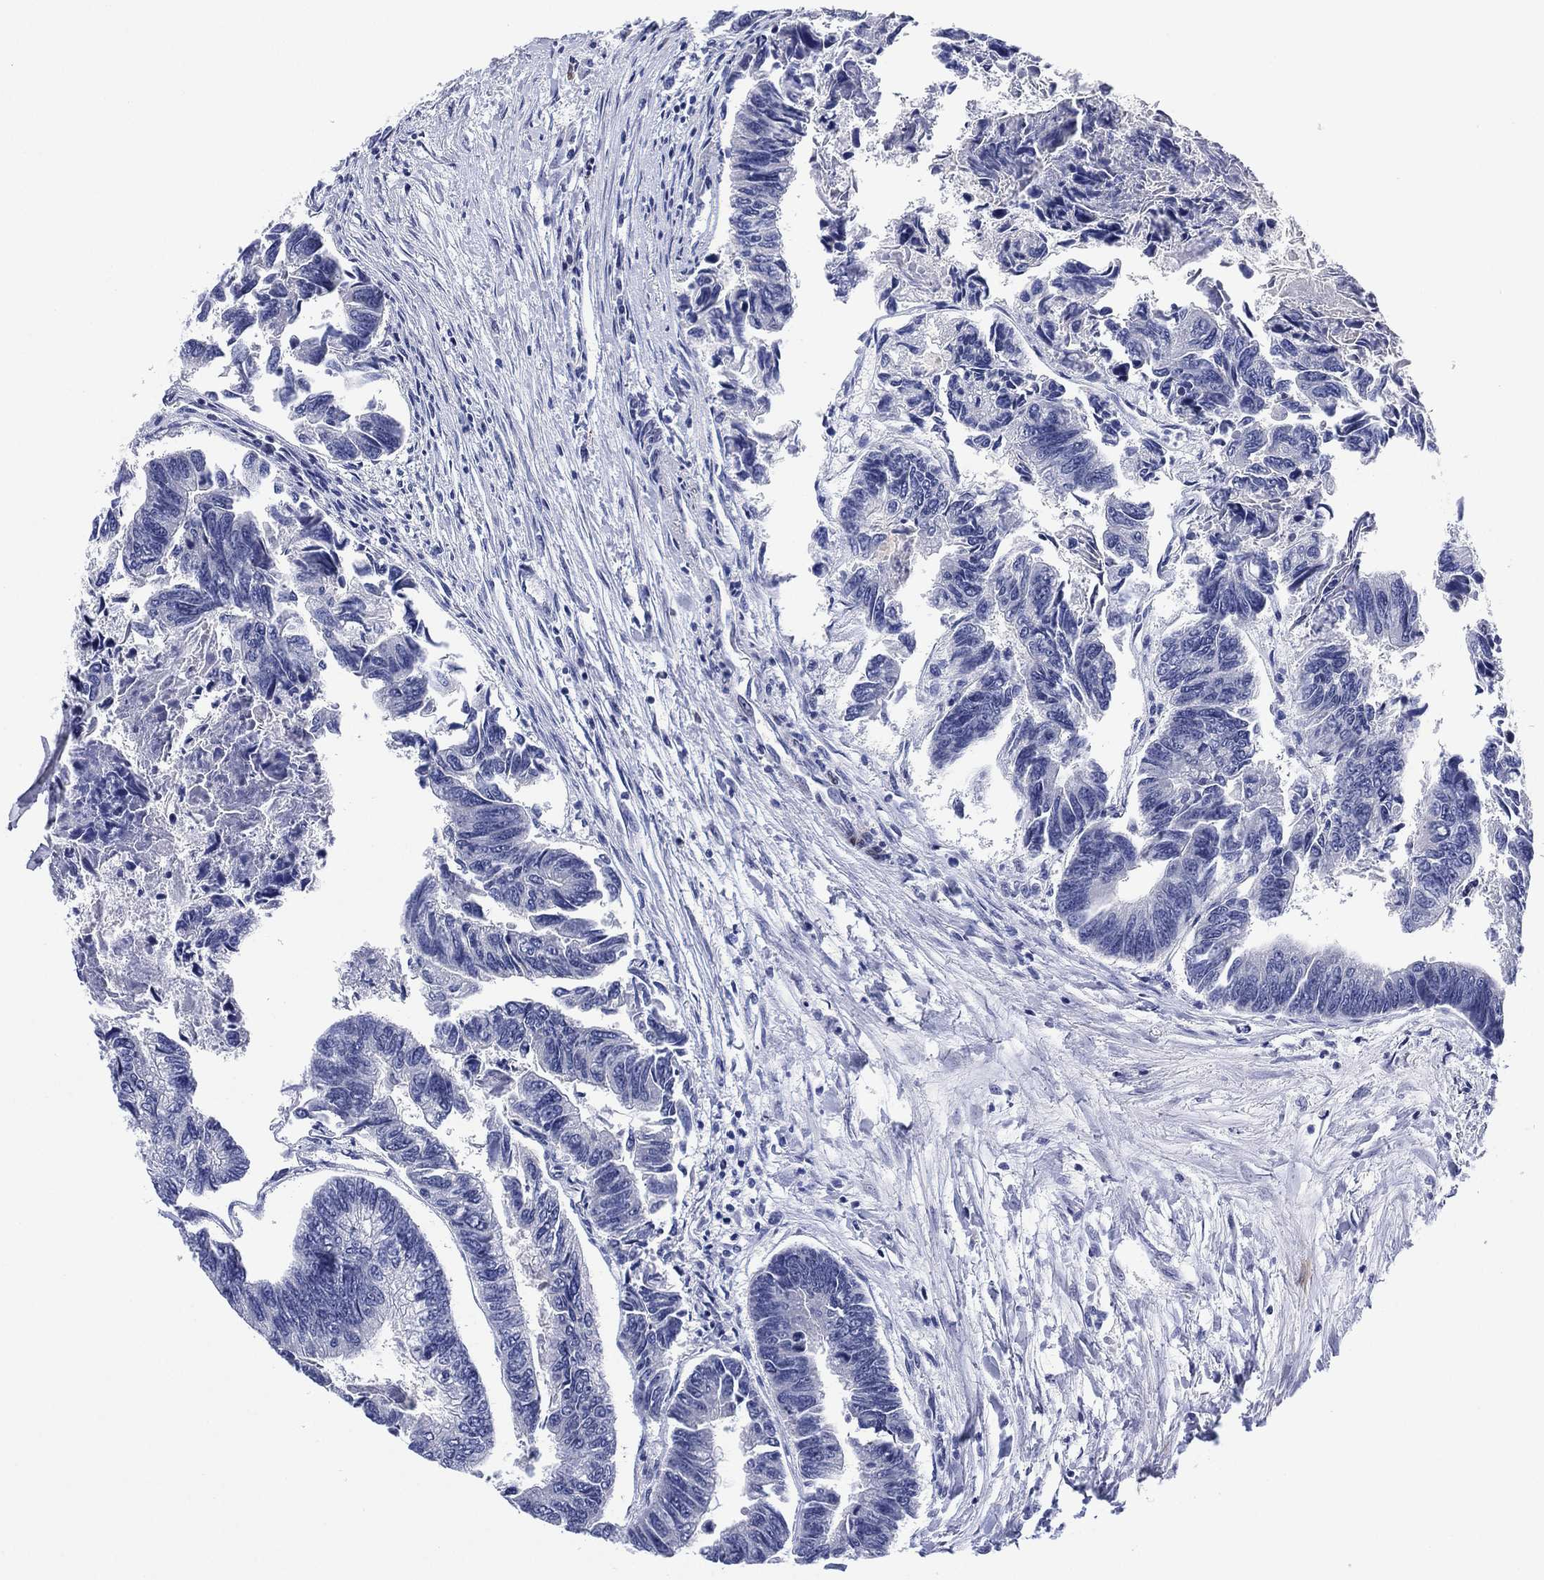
{"staining": {"intensity": "negative", "quantity": "none", "location": "none"}, "tissue": "colorectal cancer", "cell_type": "Tumor cells", "image_type": "cancer", "snomed": [{"axis": "morphology", "description": "Adenocarcinoma, NOS"}, {"axis": "topography", "description": "Colon"}], "caption": "A histopathology image of human adenocarcinoma (colorectal) is negative for staining in tumor cells. (Stains: DAB (3,3'-diaminobenzidine) immunohistochemistry (IHC) with hematoxylin counter stain, Microscopy: brightfield microscopy at high magnification).", "gene": "CLIP3", "patient": {"sex": "female", "age": 65}}